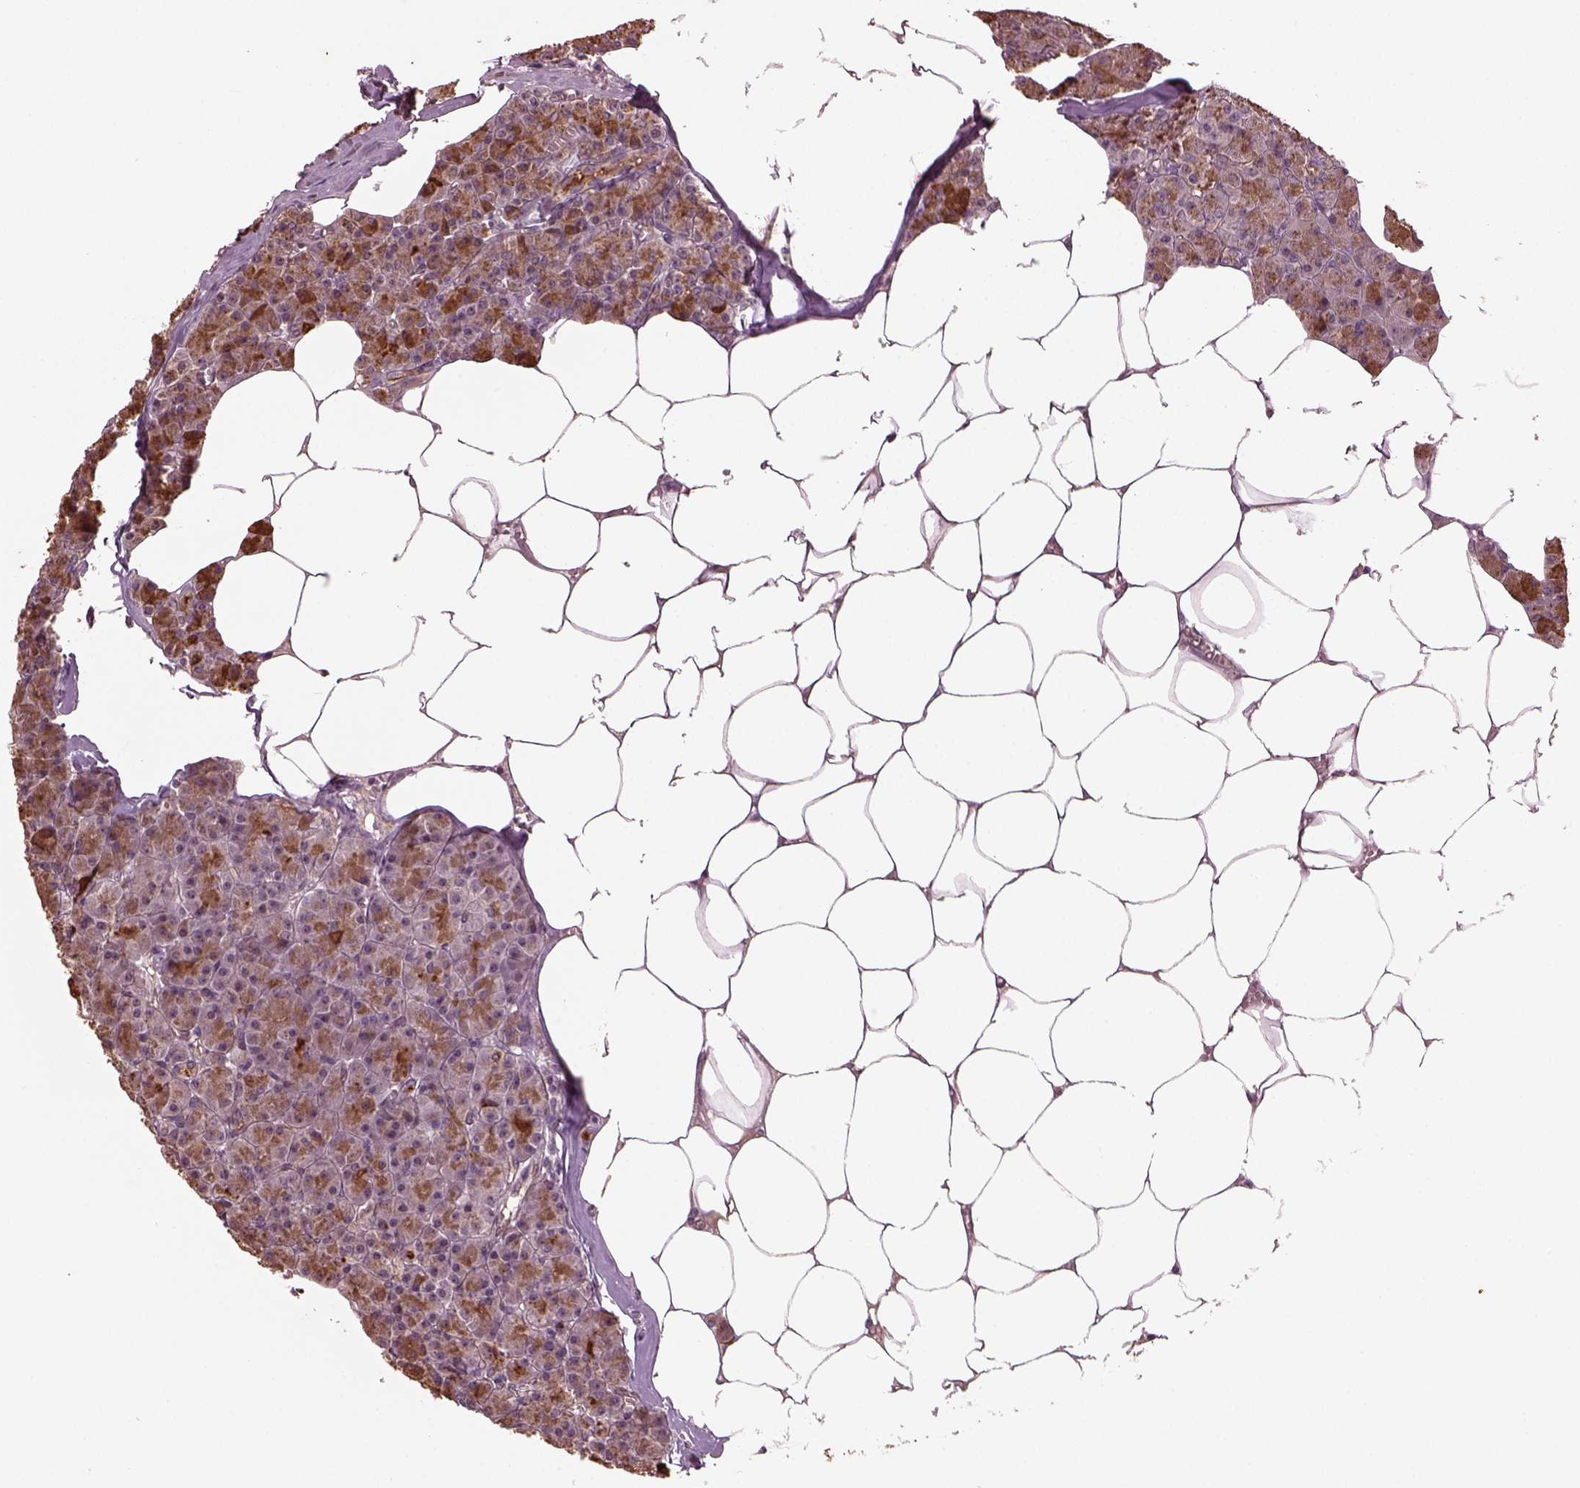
{"staining": {"intensity": "moderate", "quantity": "25%-75%", "location": "cytoplasmic/membranous"}, "tissue": "pancreas", "cell_type": "Exocrine glandular cells", "image_type": "normal", "snomed": [{"axis": "morphology", "description": "Normal tissue, NOS"}, {"axis": "topography", "description": "Pancreas"}], "caption": "Exocrine glandular cells display moderate cytoplasmic/membranous expression in about 25%-75% of cells in unremarkable pancreas. The protein of interest is stained brown, and the nuclei are stained in blue (DAB IHC with brightfield microscopy, high magnification).", "gene": "GNRH1", "patient": {"sex": "female", "age": 45}}